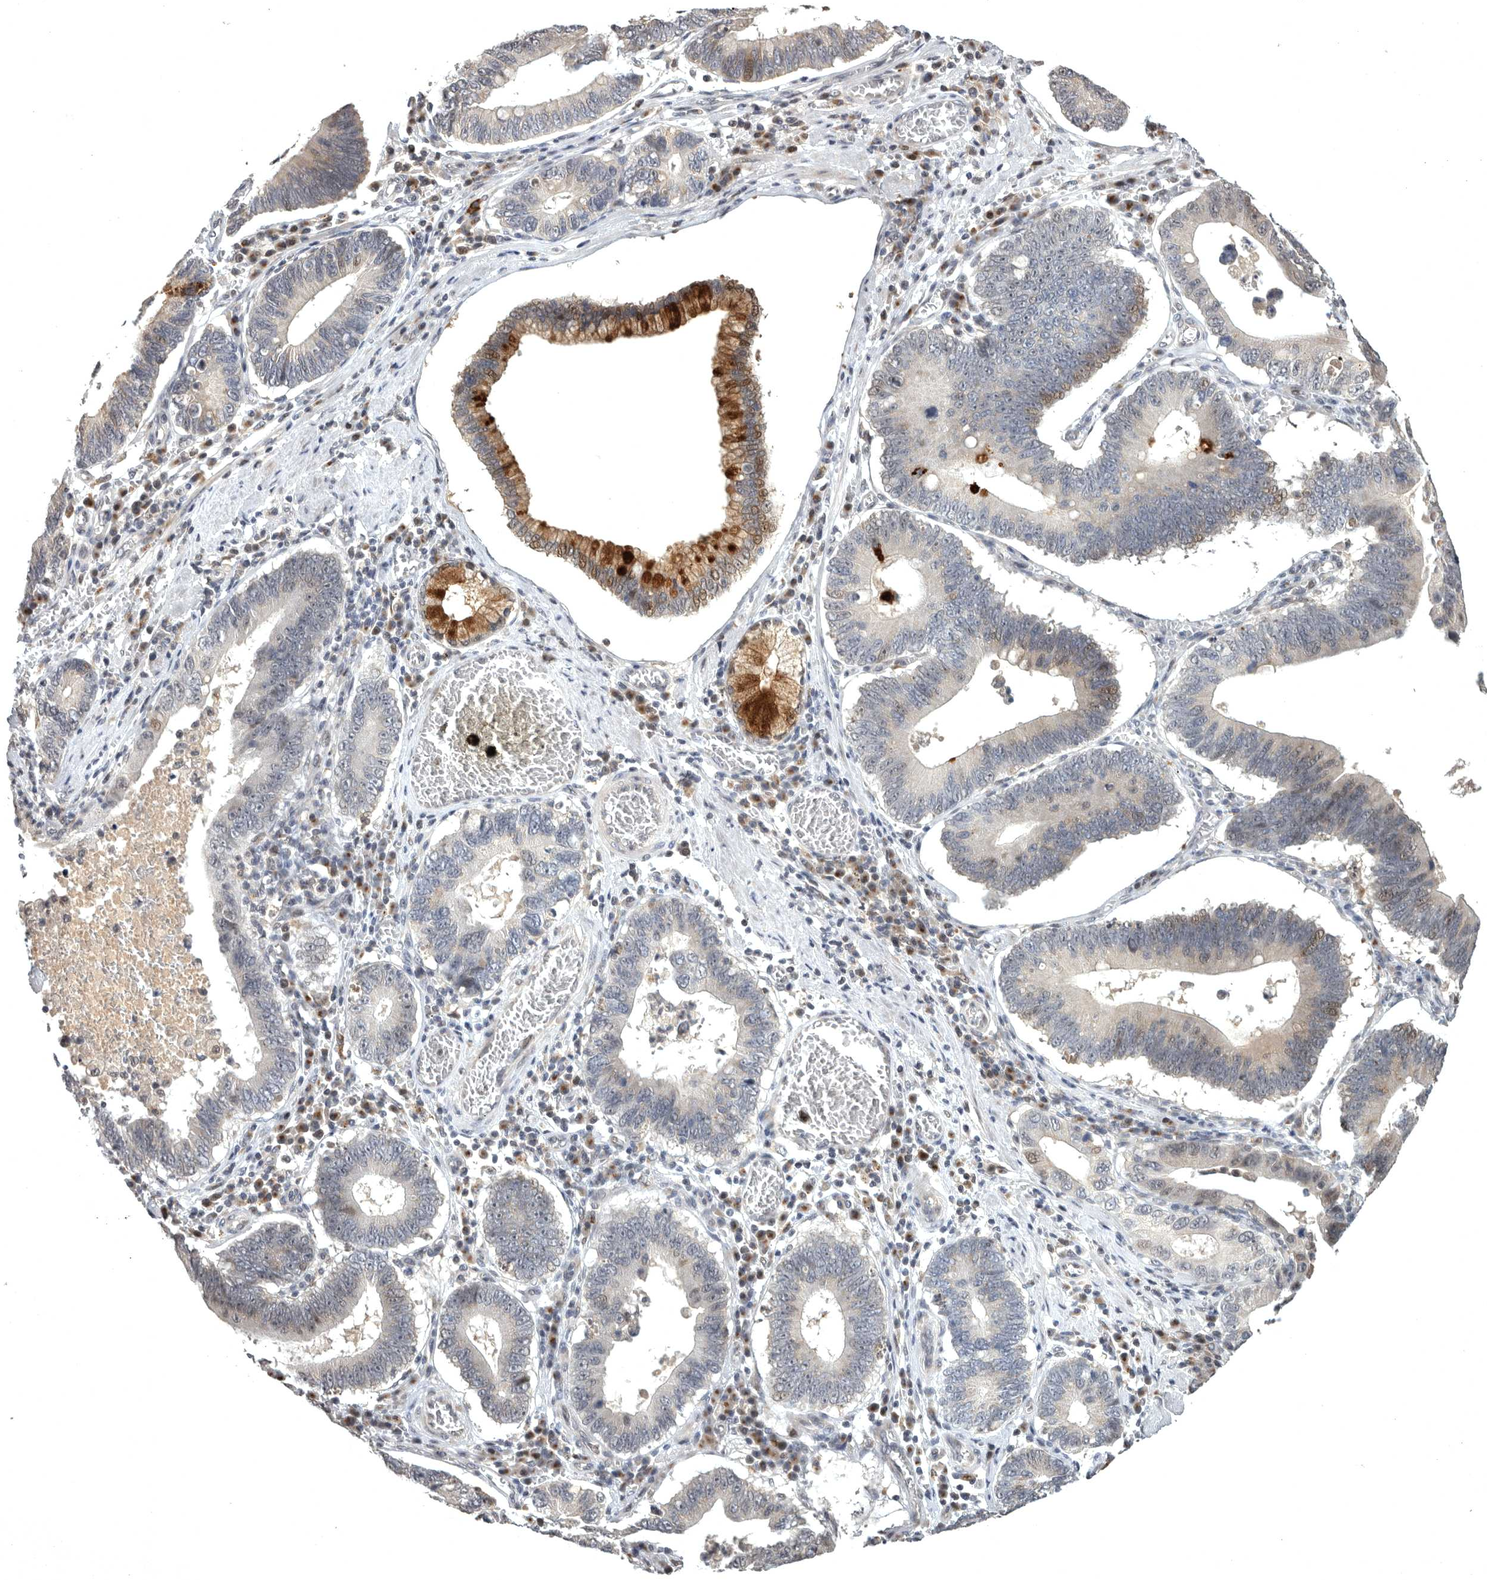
{"staining": {"intensity": "moderate", "quantity": "<25%", "location": "cytoplasmic/membranous"}, "tissue": "stomach cancer", "cell_type": "Tumor cells", "image_type": "cancer", "snomed": [{"axis": "morphology", "description": "Adenocarcinoma, NOS"}, {"axis": "topography", "description": "Stomach"}, {"axis": "topography", "description": "Gastric cardia"}], "caption": "DAB immunohistochemical staining of human stomach cancer exhibits moderate cytoplasmic/membranous protein staining in approximately <25% of tumor cells. (DAB (3,3'-diaminobenzidine) IHC, brown staining for protein, blue staining for nuclei).", "gene": "MAN2A1", "patient": {"sex": "male", "age": 59}}